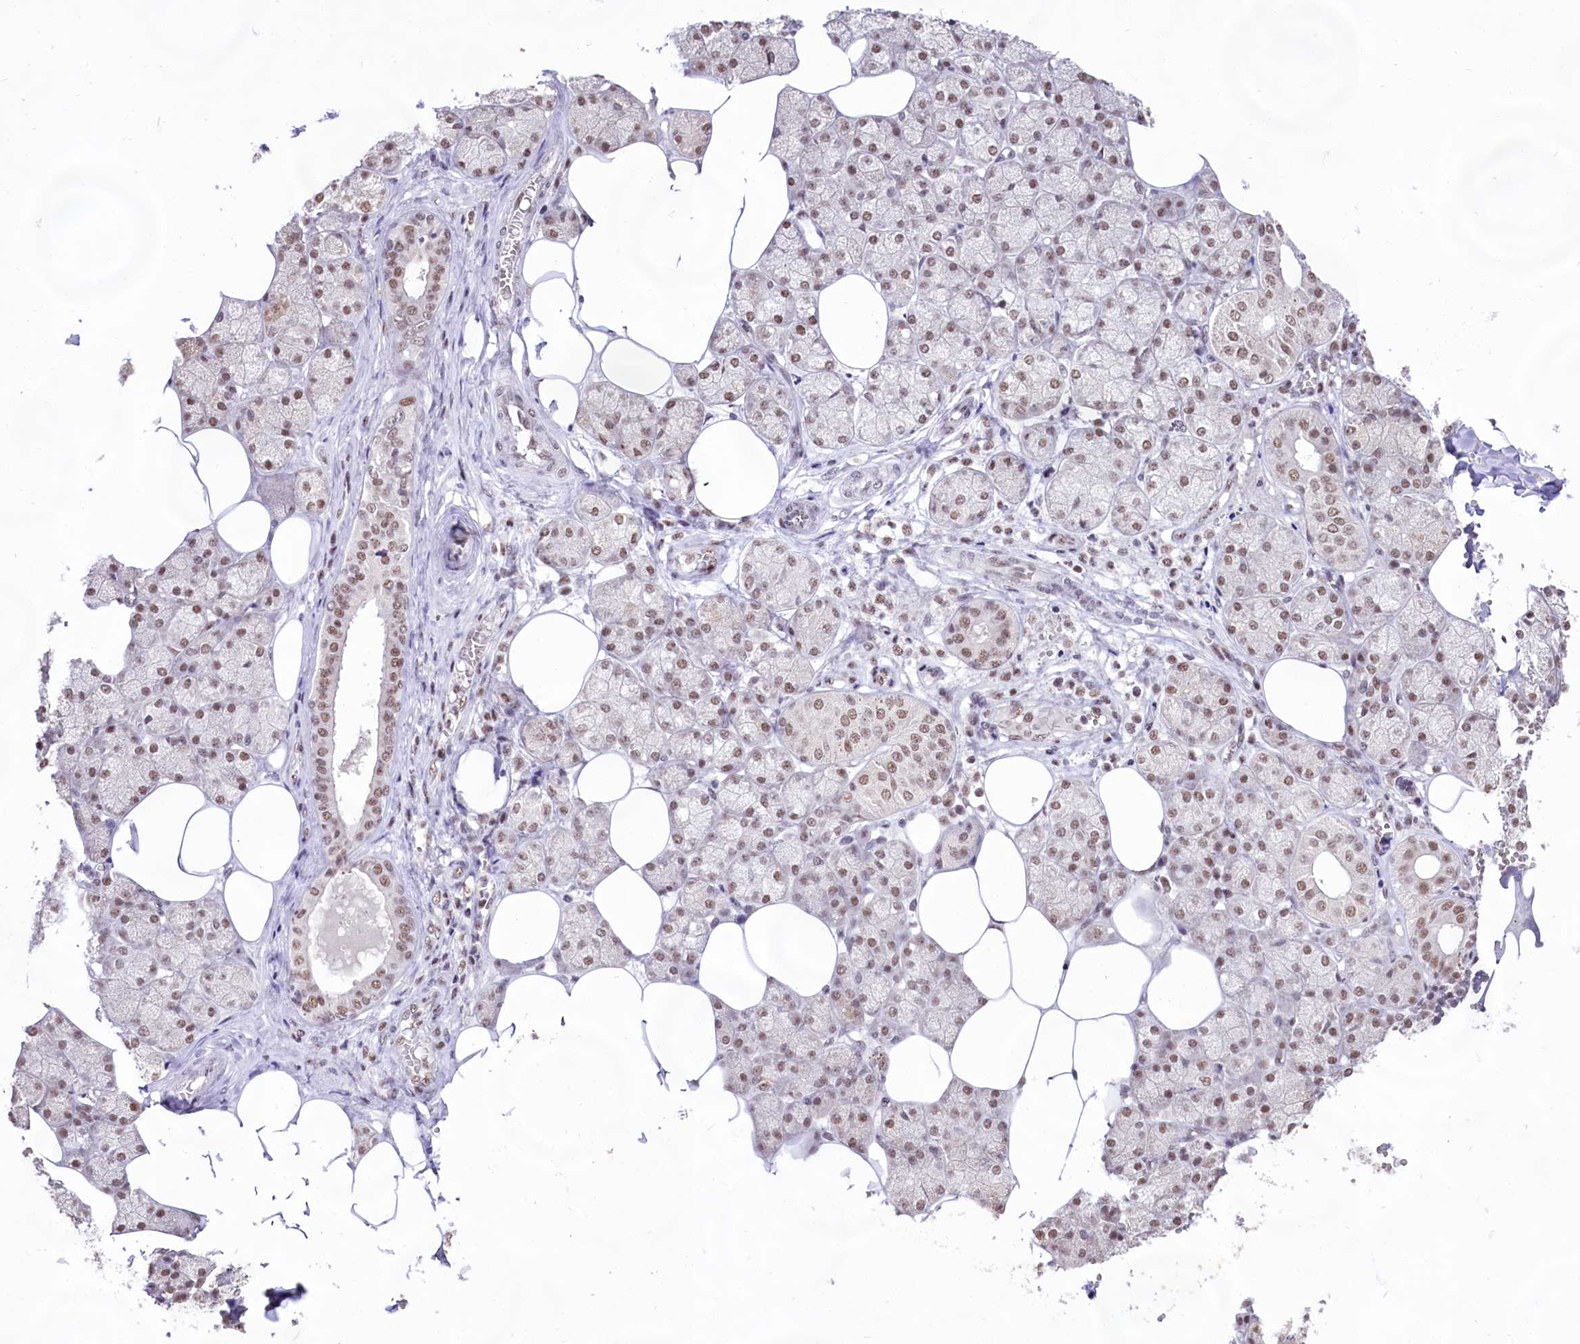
{"staining": {"intensity": "strong", "quantity": "25%-75%", "location": "nuclear"}, "tissue": "salivary gland", "cell_type": "Glandular cells", "image_type": "normal", "snomed": [{"axis": "morphology", "description": "Normal tissue, NOS"}, {"axis": "topography", "description": "Salivary gland"}], "caption": "DAB immunohistochemical staining of unremarkable salivary gland exhibits strong nuclear protein expression in approximately 25%-75% of glandular cells.", "gene": "HIRA", "patient": {"sex": "male", "age": 62}}